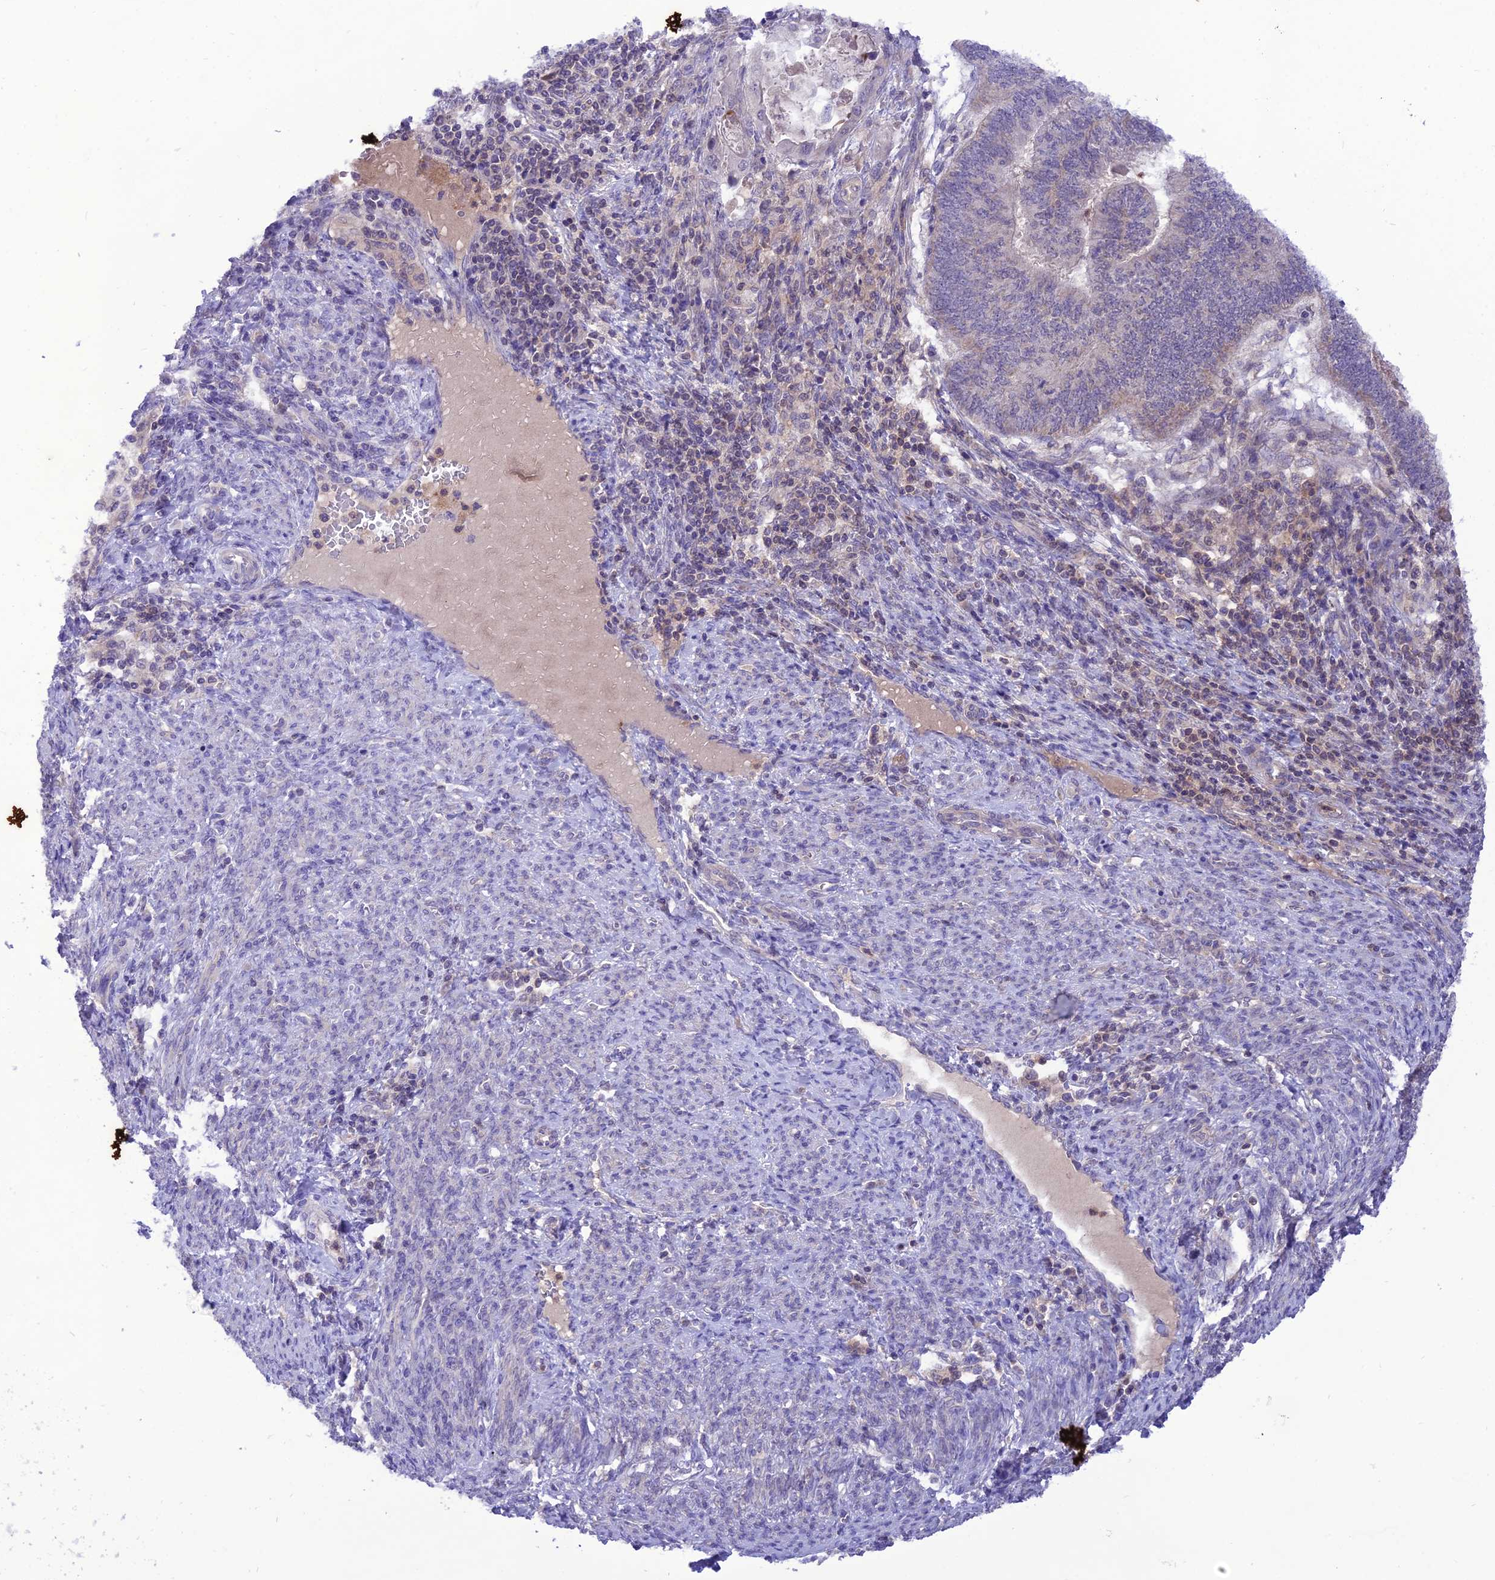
{"staining": {"intensity": "negative", "quantity": "none", "location": "none"}, "tissue": "endometrial cancer", "cell_type": "Tumor cells", "image_type": "cancer", "snomed": [{"axis": "morphology", "description": "Adenocarcinoma, NOS"}, {"axis": "topography", "description": "Uterus"}, {"axis": "topography", "description": "Endometrium"}], "caption": "Immunohistochemistry (IHC) of human endometrial cancer shows no positivity in tumor cells. (Stains: DAB immunohistochemistry (IHC) with hematoxylin counter stain, Microscopy: brightfield microscopy at high magnification).", "gene": "NDUFC1", "patient": {"sex": "female", "age": 70}}